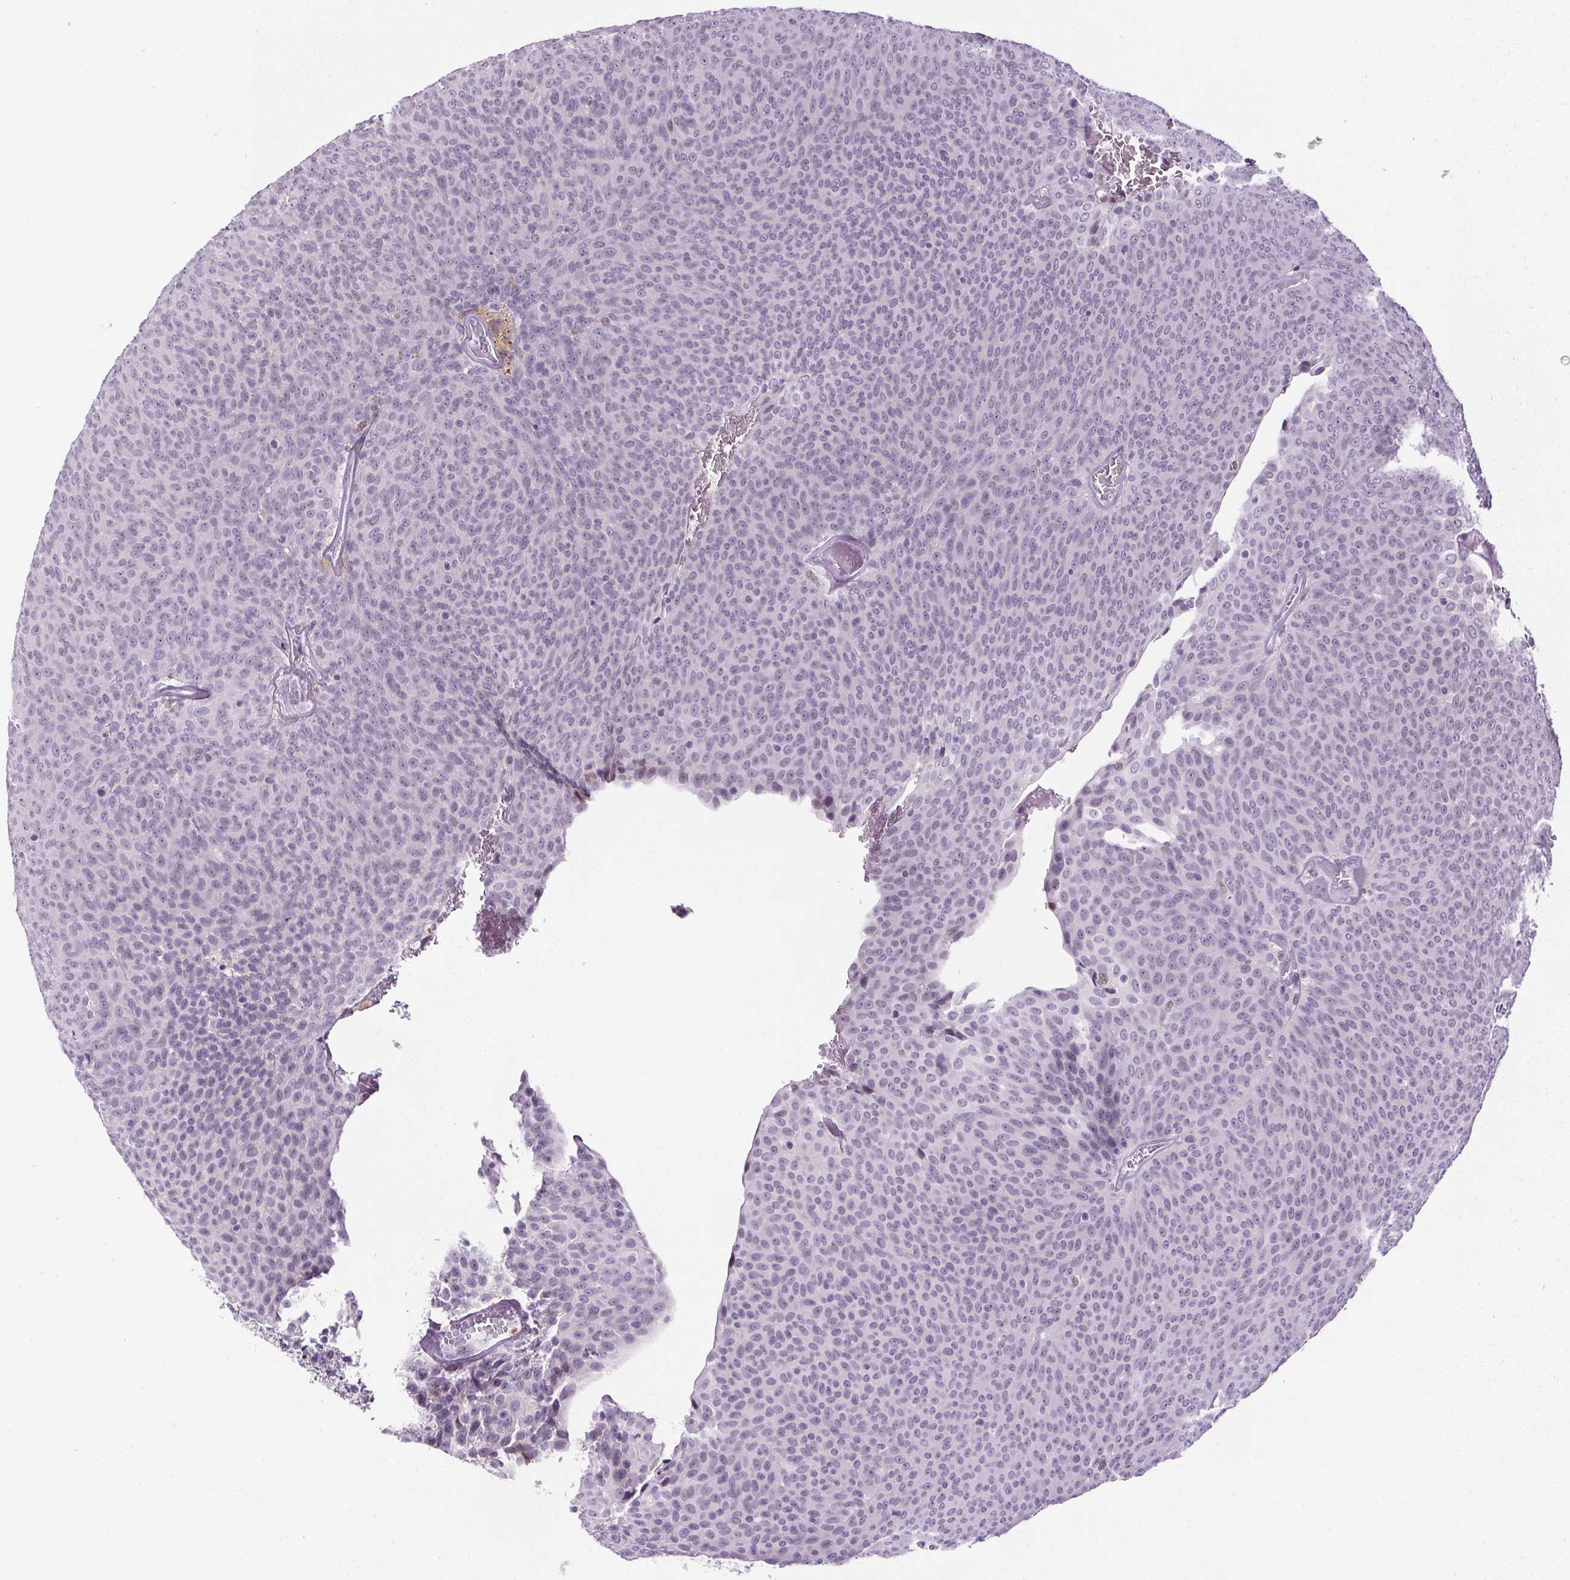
{"staining": {"intensity": "negative", "quantity": "none", "location": "none"}, "tissue": "urothelial cancer", "cell_type": "Tumor cells", "image_type": "cancer", "snomed": [{"axis": "morphology", "description": "Urothelial carcinoma, Low grade"}, {"axis": "topography", "description": "Urinary bladder"}], "caption": "DAB immunohistochemical staining of human low-grade urothelial carcinoma exhibits no significant expression in tumor cells.", "gene": "TMEM240", "patient": {"sex": "male", "age": 77}}